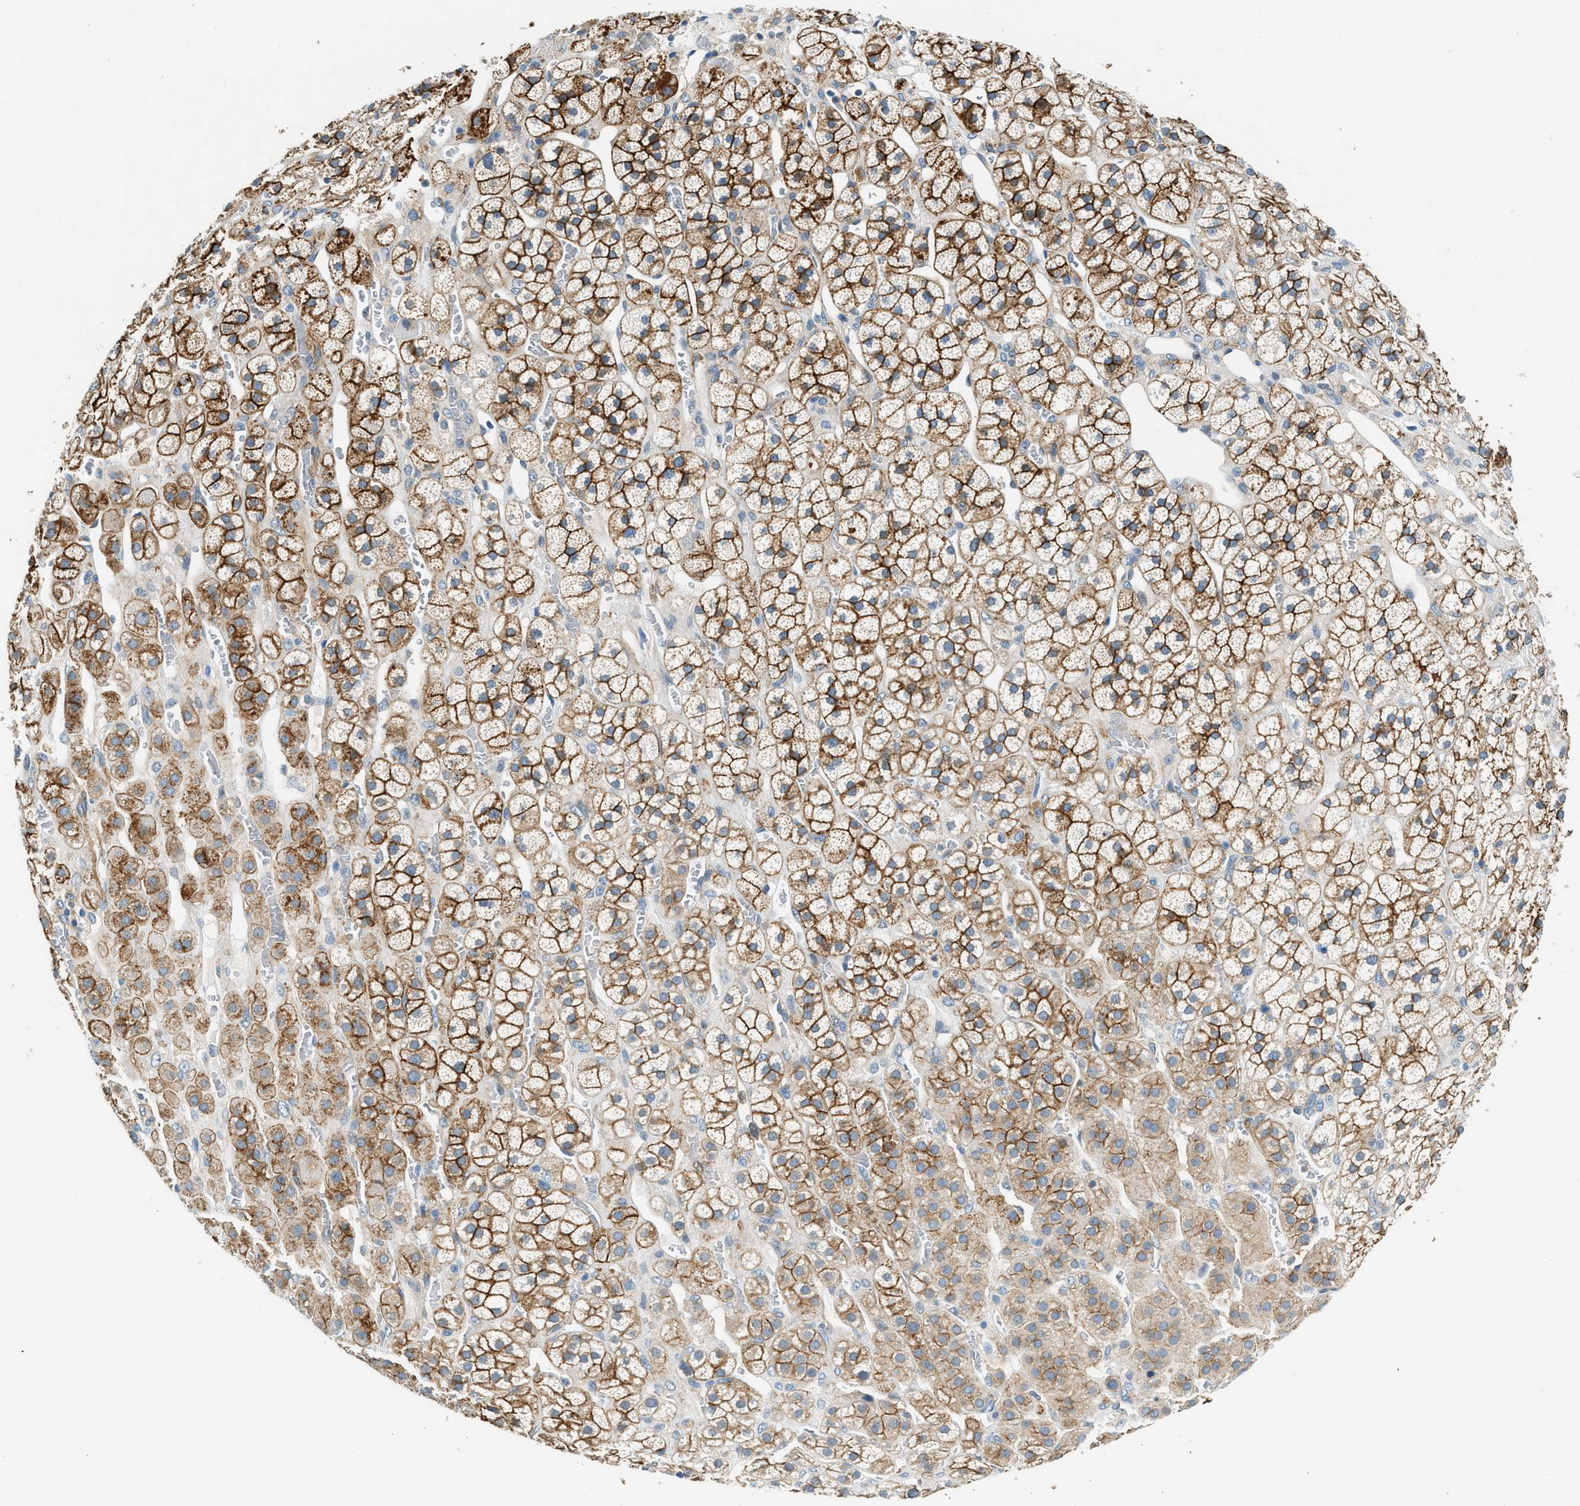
{"staining": {"intensity": "moderate", "quantity": ">75%", "location": "cytoplasmic/membranous"}, "tissue": "adrenal gland", "cell_type": "Glandular cells", "image_type": "normal", "snomed": [{"axis": "morphology", "description": "Normal tissue, NOS"}, {"axis": "topography", "description": "Adrenal gland"}], "caption": "A brown stain highlights moderate cytoplasmic/membranous expression of a protein in glandular cells of unremarkable human adrenal gland.", "gene": "ZNF367", "patient": {"sex": "male", "age": 56}}